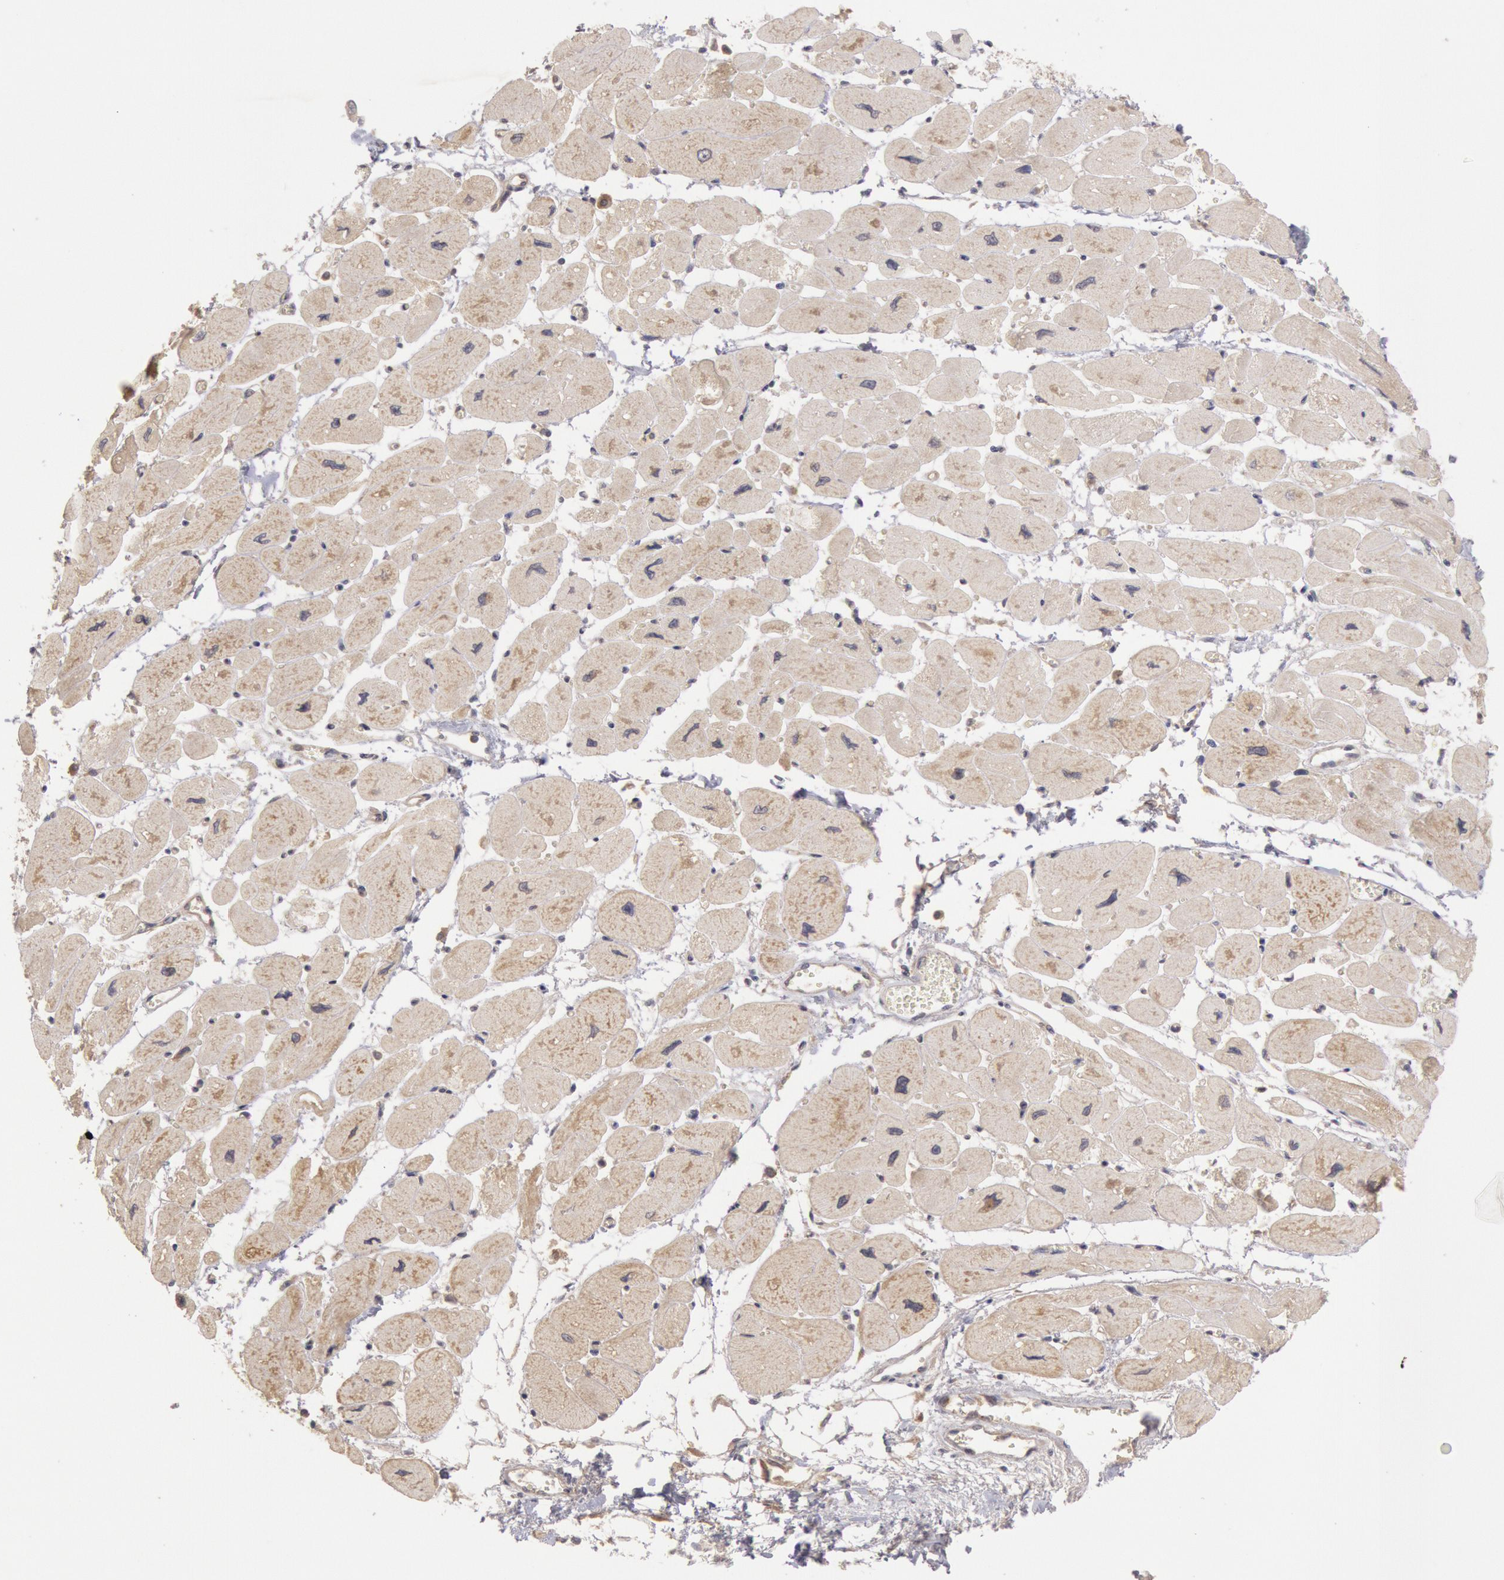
{"staining": {"intensity": "weak", "quantity": "<25%", "location": "cytoplasmic/membranous"}, "tissue": "heart muscle", "cell_type": "Cardiomyocytes", "image_type": "normal", "snomed": [{"axis": "morphology", "description": "Normal tissue, NOS"}, {"axis": "topography", "description": "Heart"}], "caption": "Immunohistochemical staining of benign human heart muscle reveals no significant staining in cardiomyocytes. Brightfield microscopy of IHC stained with DAB (3,3'-diaminobenzidine) (brown) and hematoxylin (blue), captured at high magnification.", "gene": "BRAF", "patient": {"sex": "female", "age": 54}}